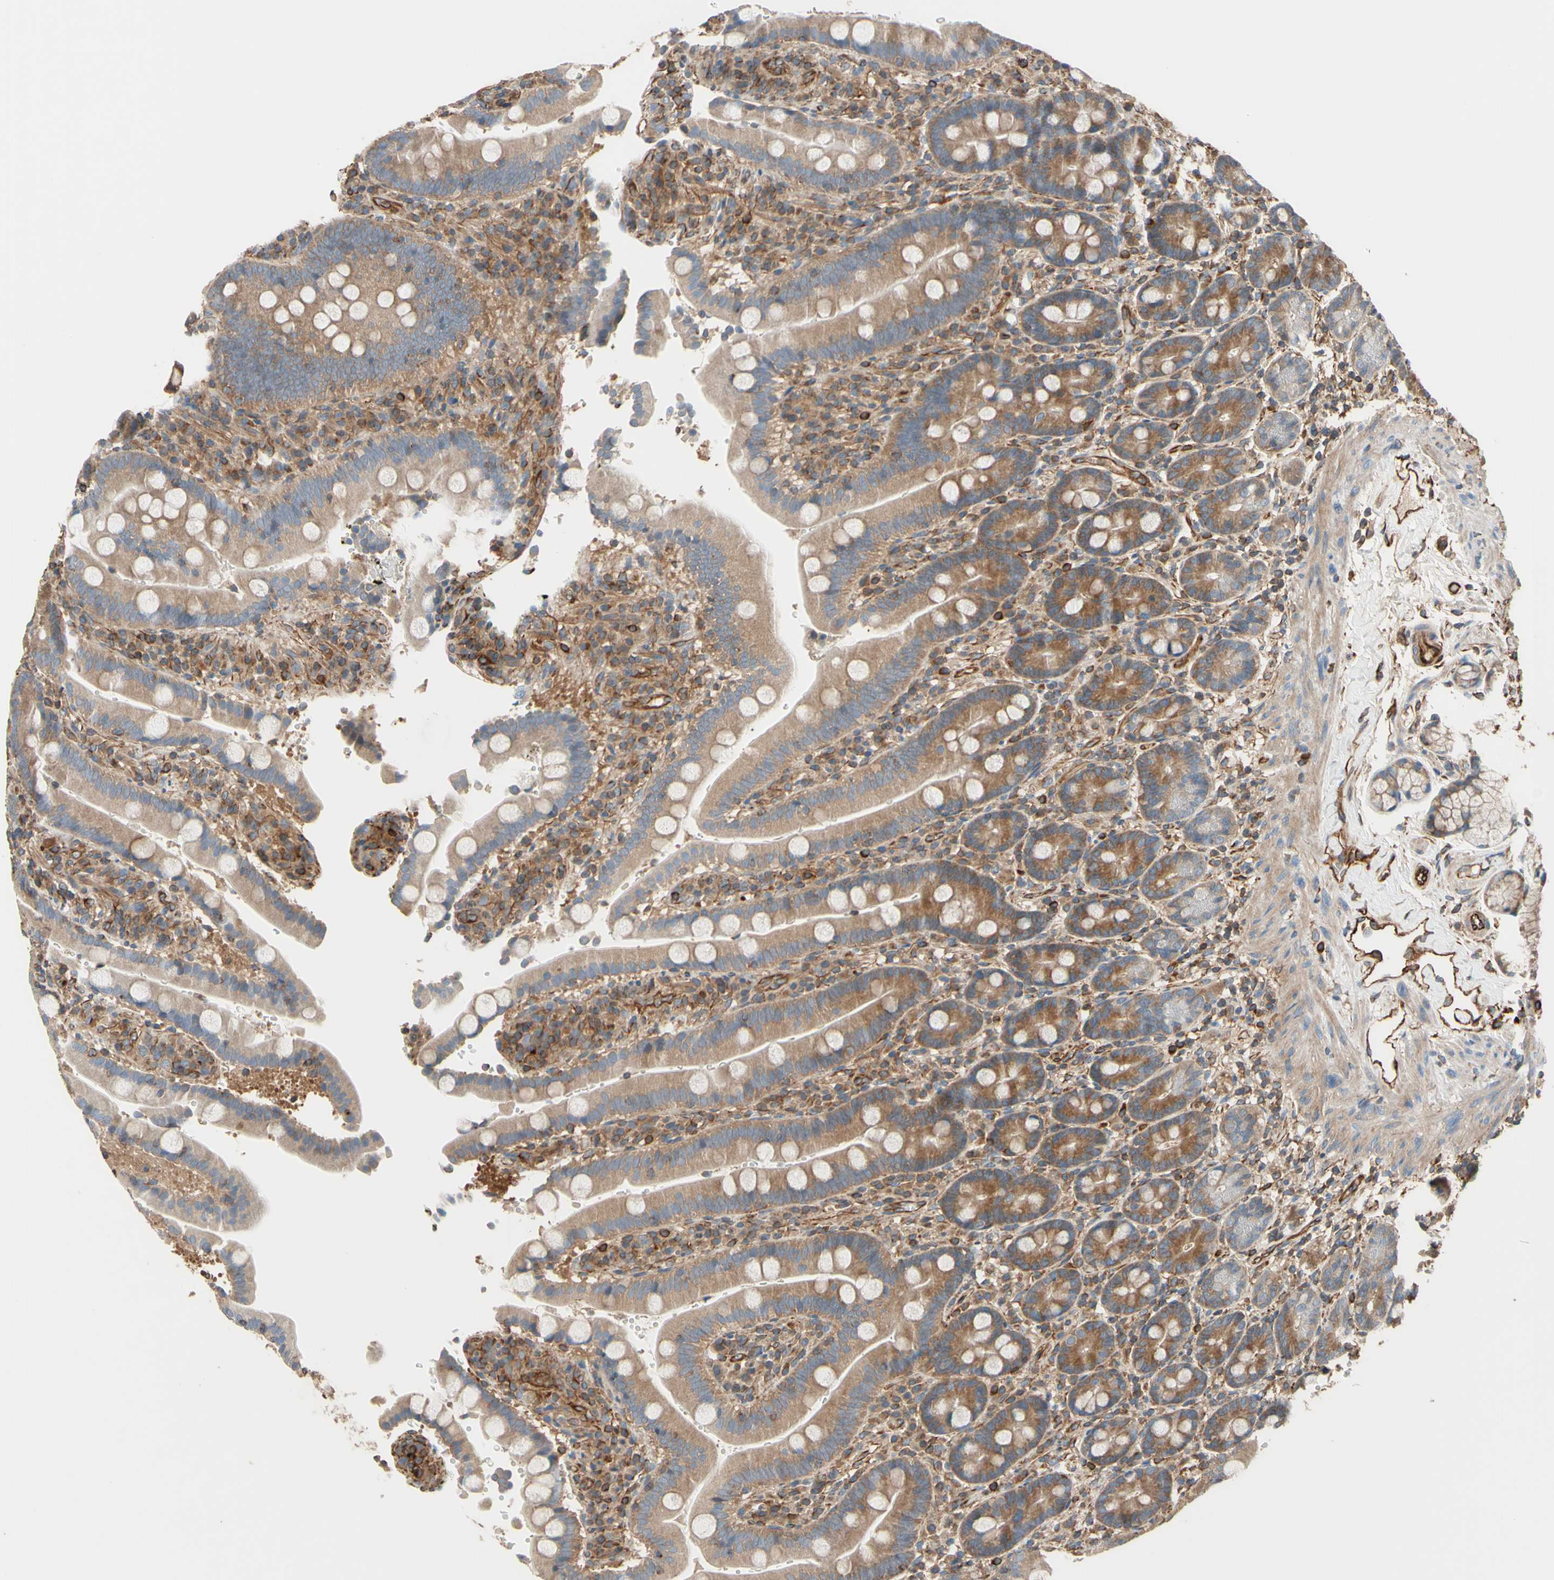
{"staining": {"intensity": "weak", "quantity": ">75%", "location": "cytoplasmic/membranous"}, "tissue": "duodenum", "cell_type": "Glandular cells", "image_type": "normal", "snomed": [{"axis": "morphology", "description": "Normal tissue, NOS"}, {"axis": "topography", "description": "Small intestine, NOS"}], "caption": "There is low levels of weak cytoplasmic/membranous staining in glandular cells of benign duodenum, as demonstrated by immunohistochemical staining (brown color).", "gene": "TRAF2", "patient": {"sex": "female", "age": 71}}